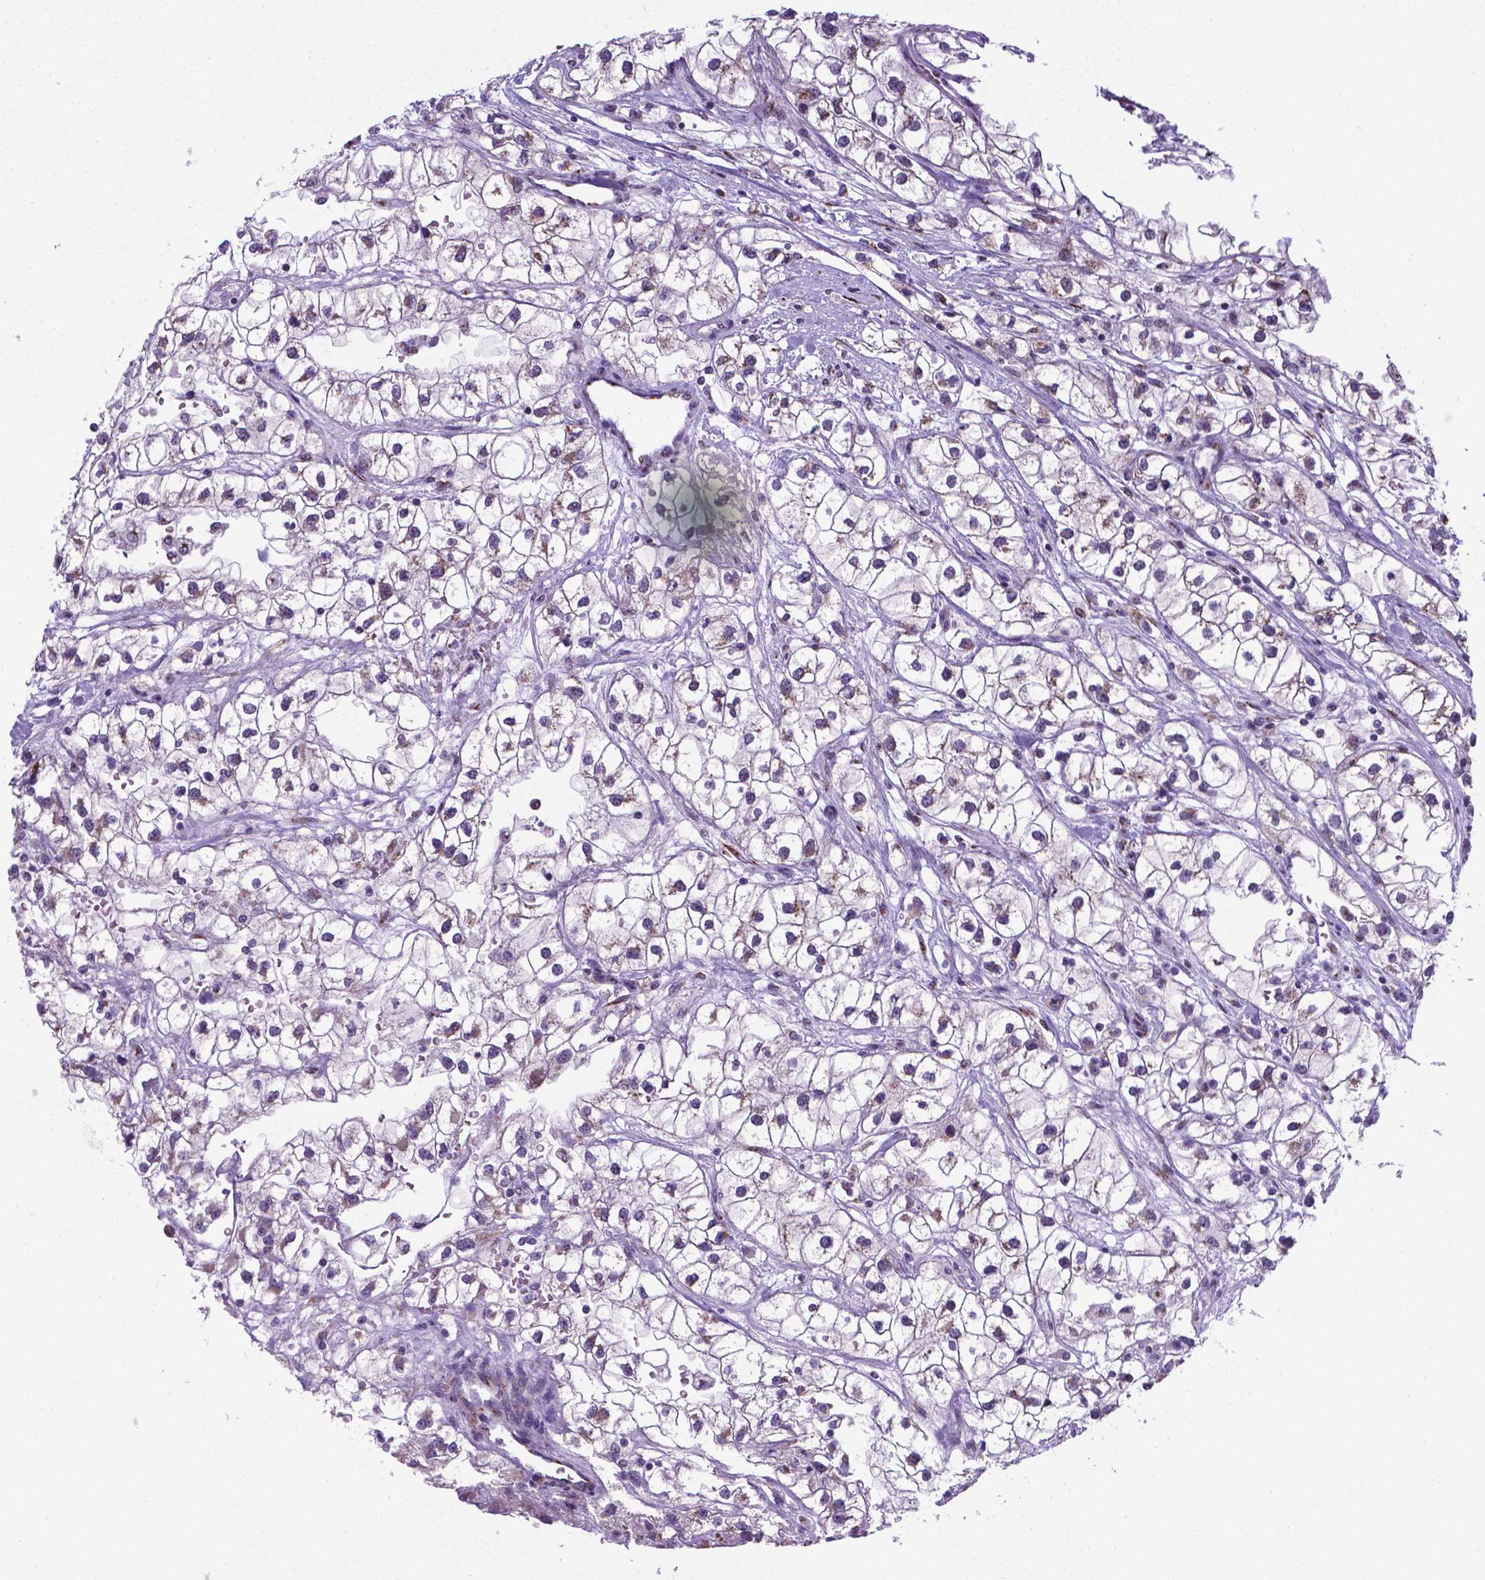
{"staining": {"intensity": "weak", "quantity": "<25%", "location": "cytoplasmic/membranous"}, "tissue": "renal cancer", "cell_type": "Tumor cells", "image_type": "cancer", "snomed": [{"axis": "morphology", "description": "Adenocarcinoma, NOS"}, {"axis": "topography", "description": "Kidney"}], "caption": "A high-resolution photomicrograph shows IHC staining of renal cancer (adenocarcinoma), which exhibits no significant positivity in tumor cells.", "gene": "MRPL10", "patient": {"sex": "male", "age": 59}}